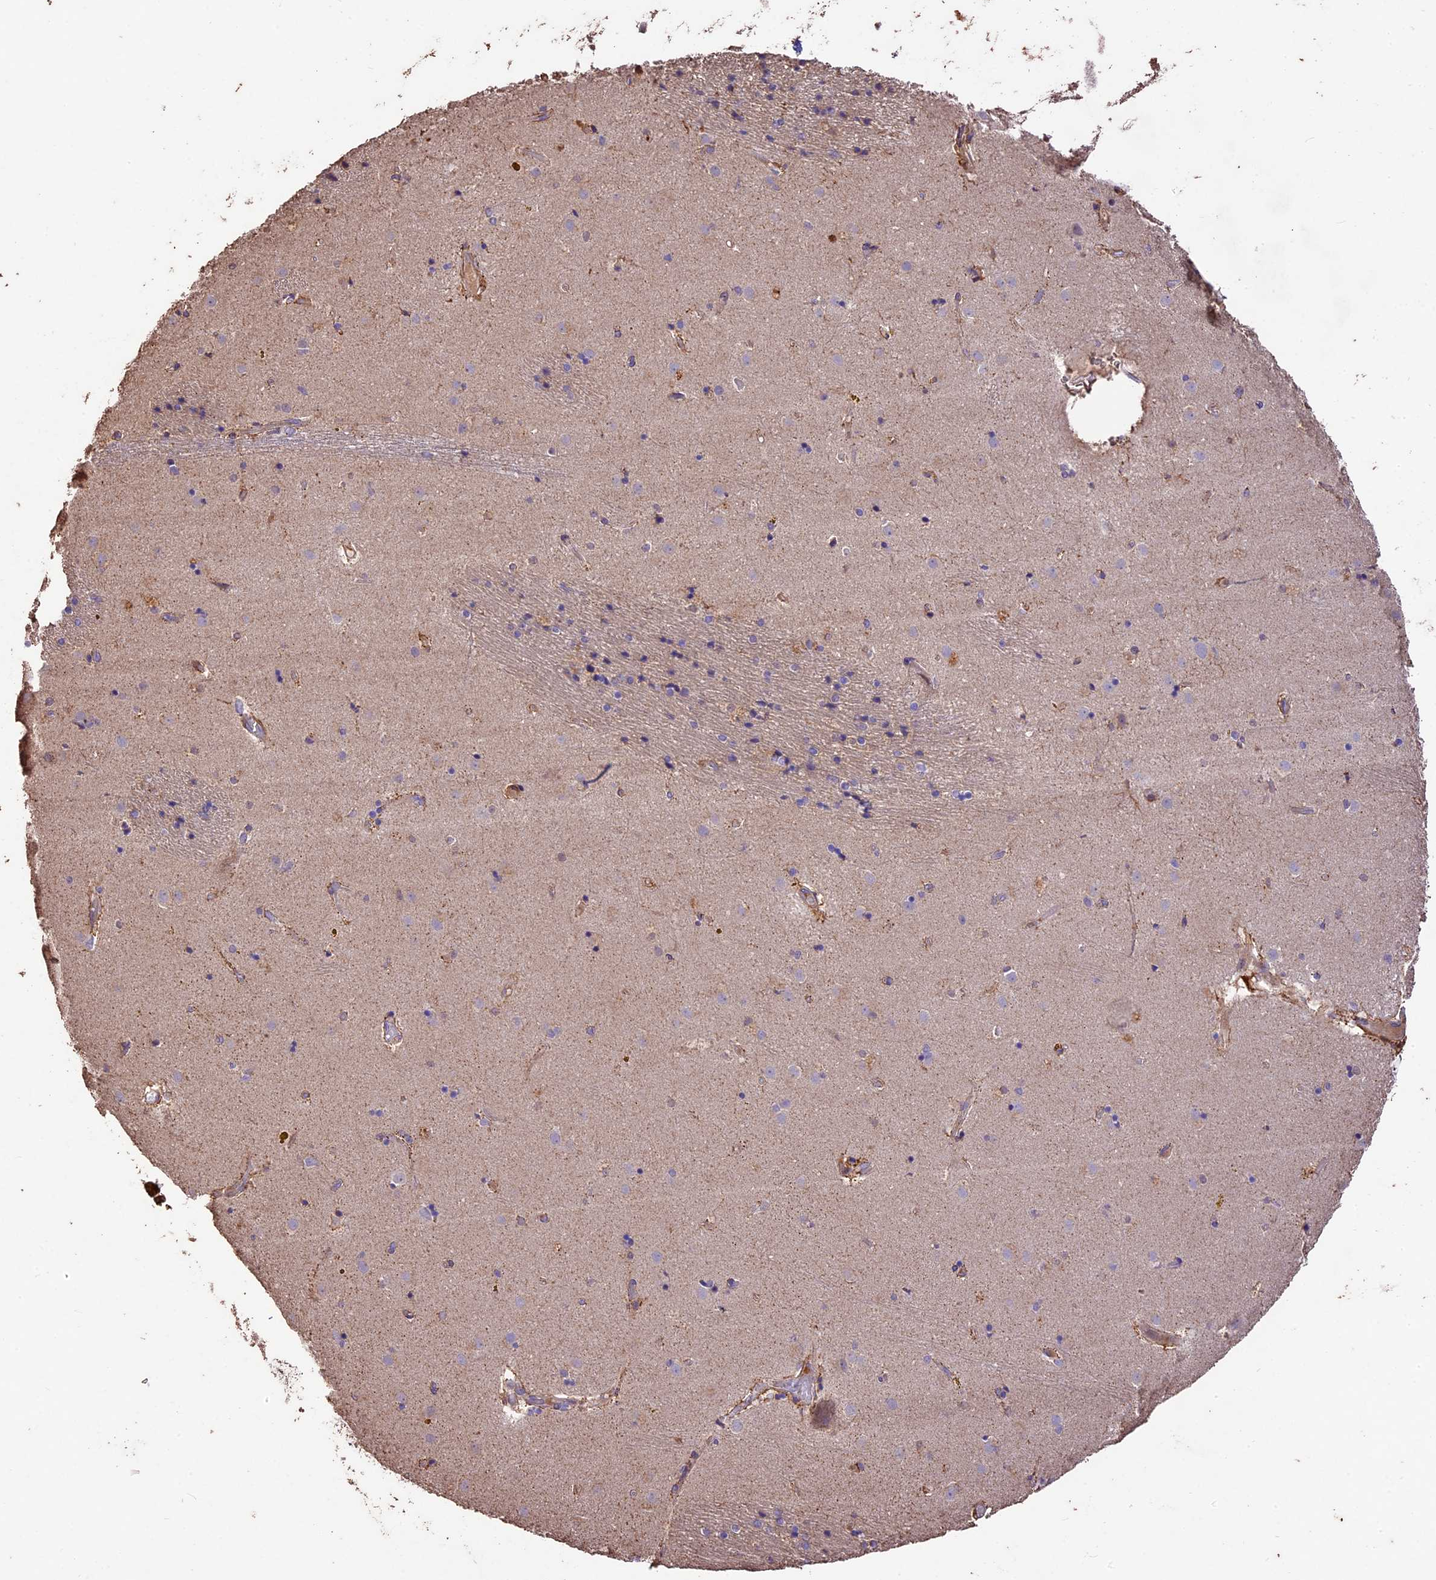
{"staining": {"intensity": "negative", "quantity": "none", "location": "none"}, "tissue": "caudate", "cell_type": "Glial cells", "image_type": "normal", "snomed": [{"axis": "morphology", "description": "Normal tissue, NOS"}, {"axis": "topography", "description": "Lateral ventricle wall"}], "caption": "This photomicrograph is of unremarkable caudate stained with immunohistochemistry to label a protein in brown with the nuclei are counter-stained blue. There is no expression in glial cells.", "gene": "CRLF1", "patient": {"sex": "male", "age": 70}}